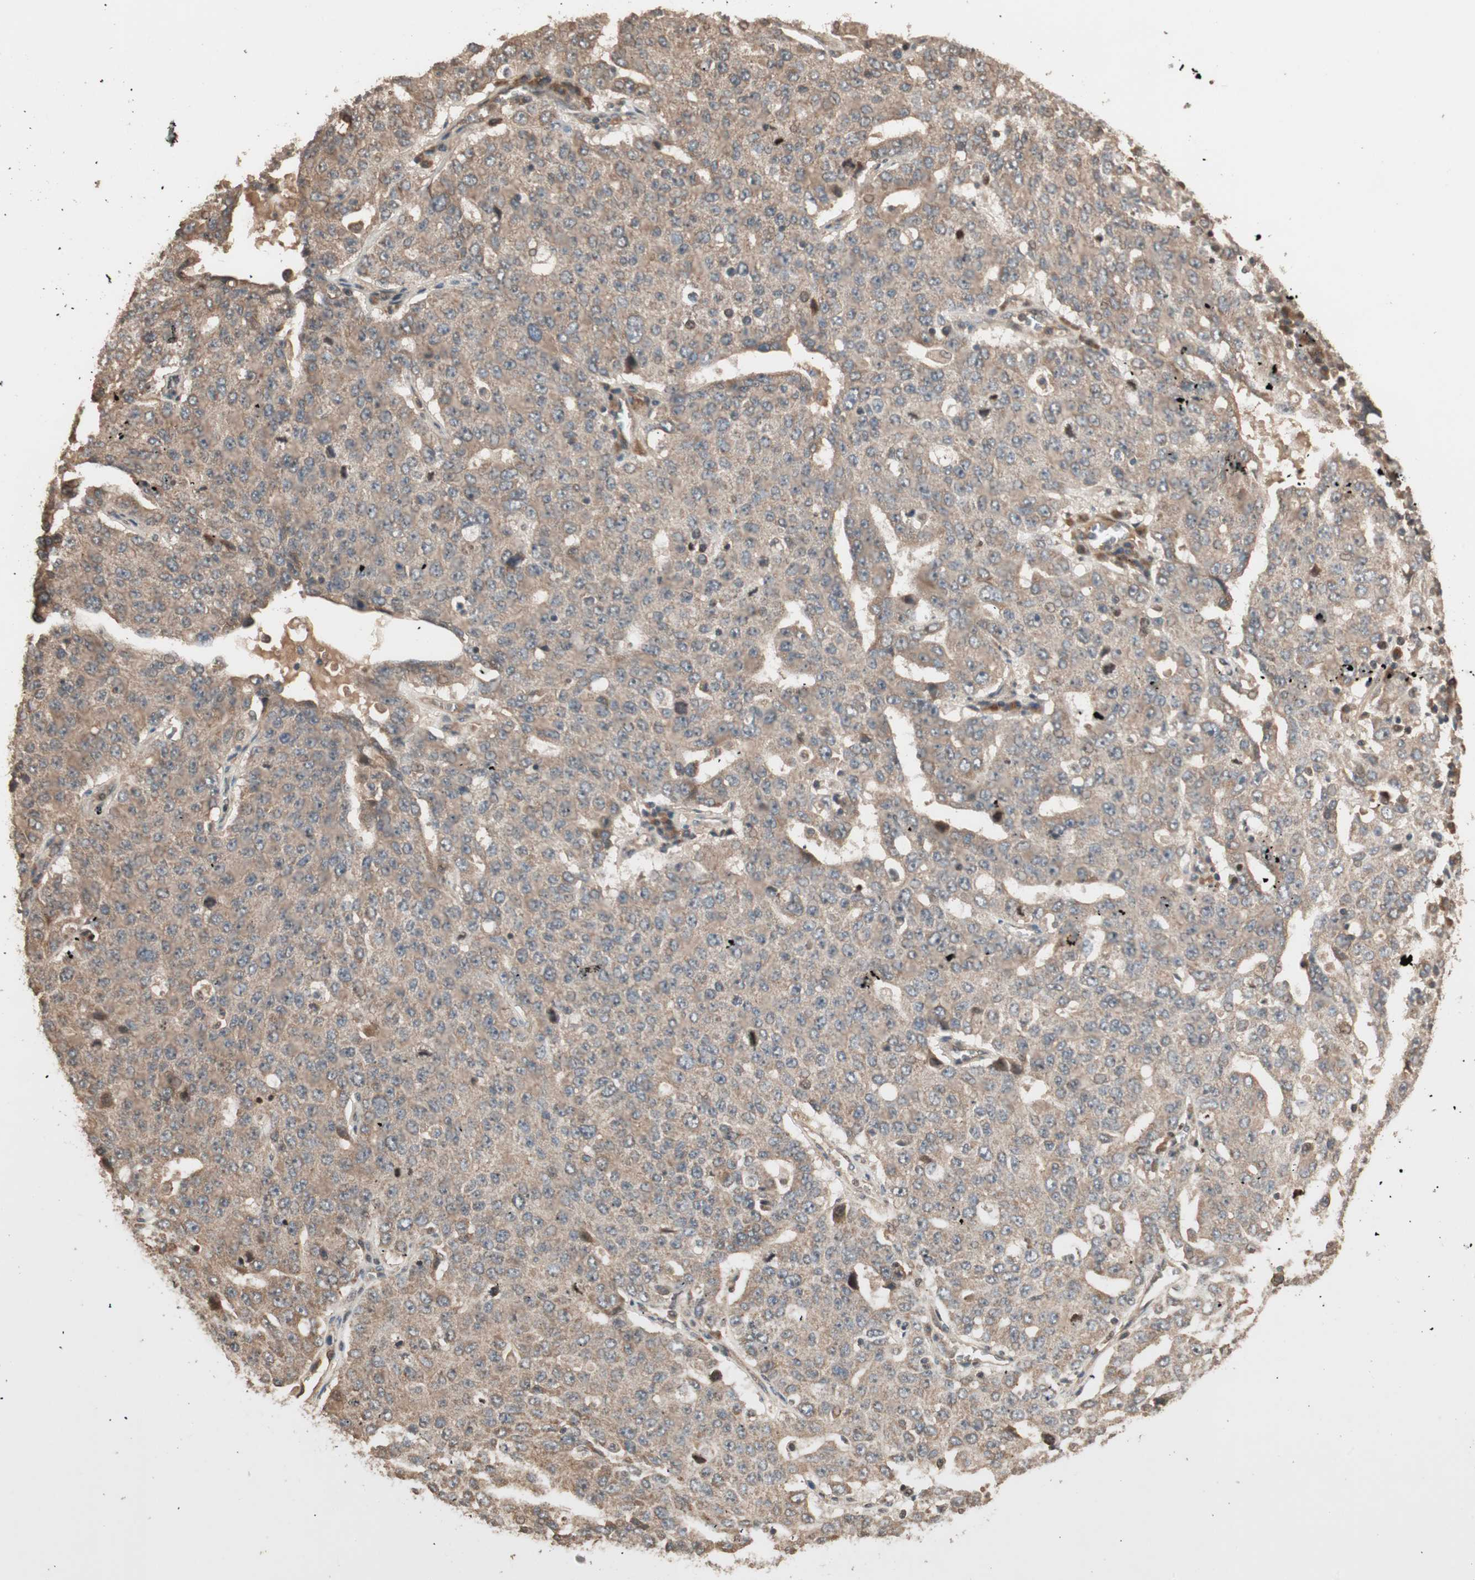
{"staining": {"intensity": "moderate", "quantity": ">75%", "location": "cytoplasmic/membranous"}, "tissue": "ovarian cancer", "cell_type": "Tumor cells", "image_type": "cancer", "snomed": [{"axis": "morphology", "description": "Carcinoma, endometroid"}, {"axis": "topography", "description": "Ovary"}], "caption": "The histopathology image displays staining of ovarian cancer, revealing moderate cytoplasmic/membranous protein staining (brown color) within tumor cells.", "gene": "USP20", "patient": {"sex": "female", "age": 62}}